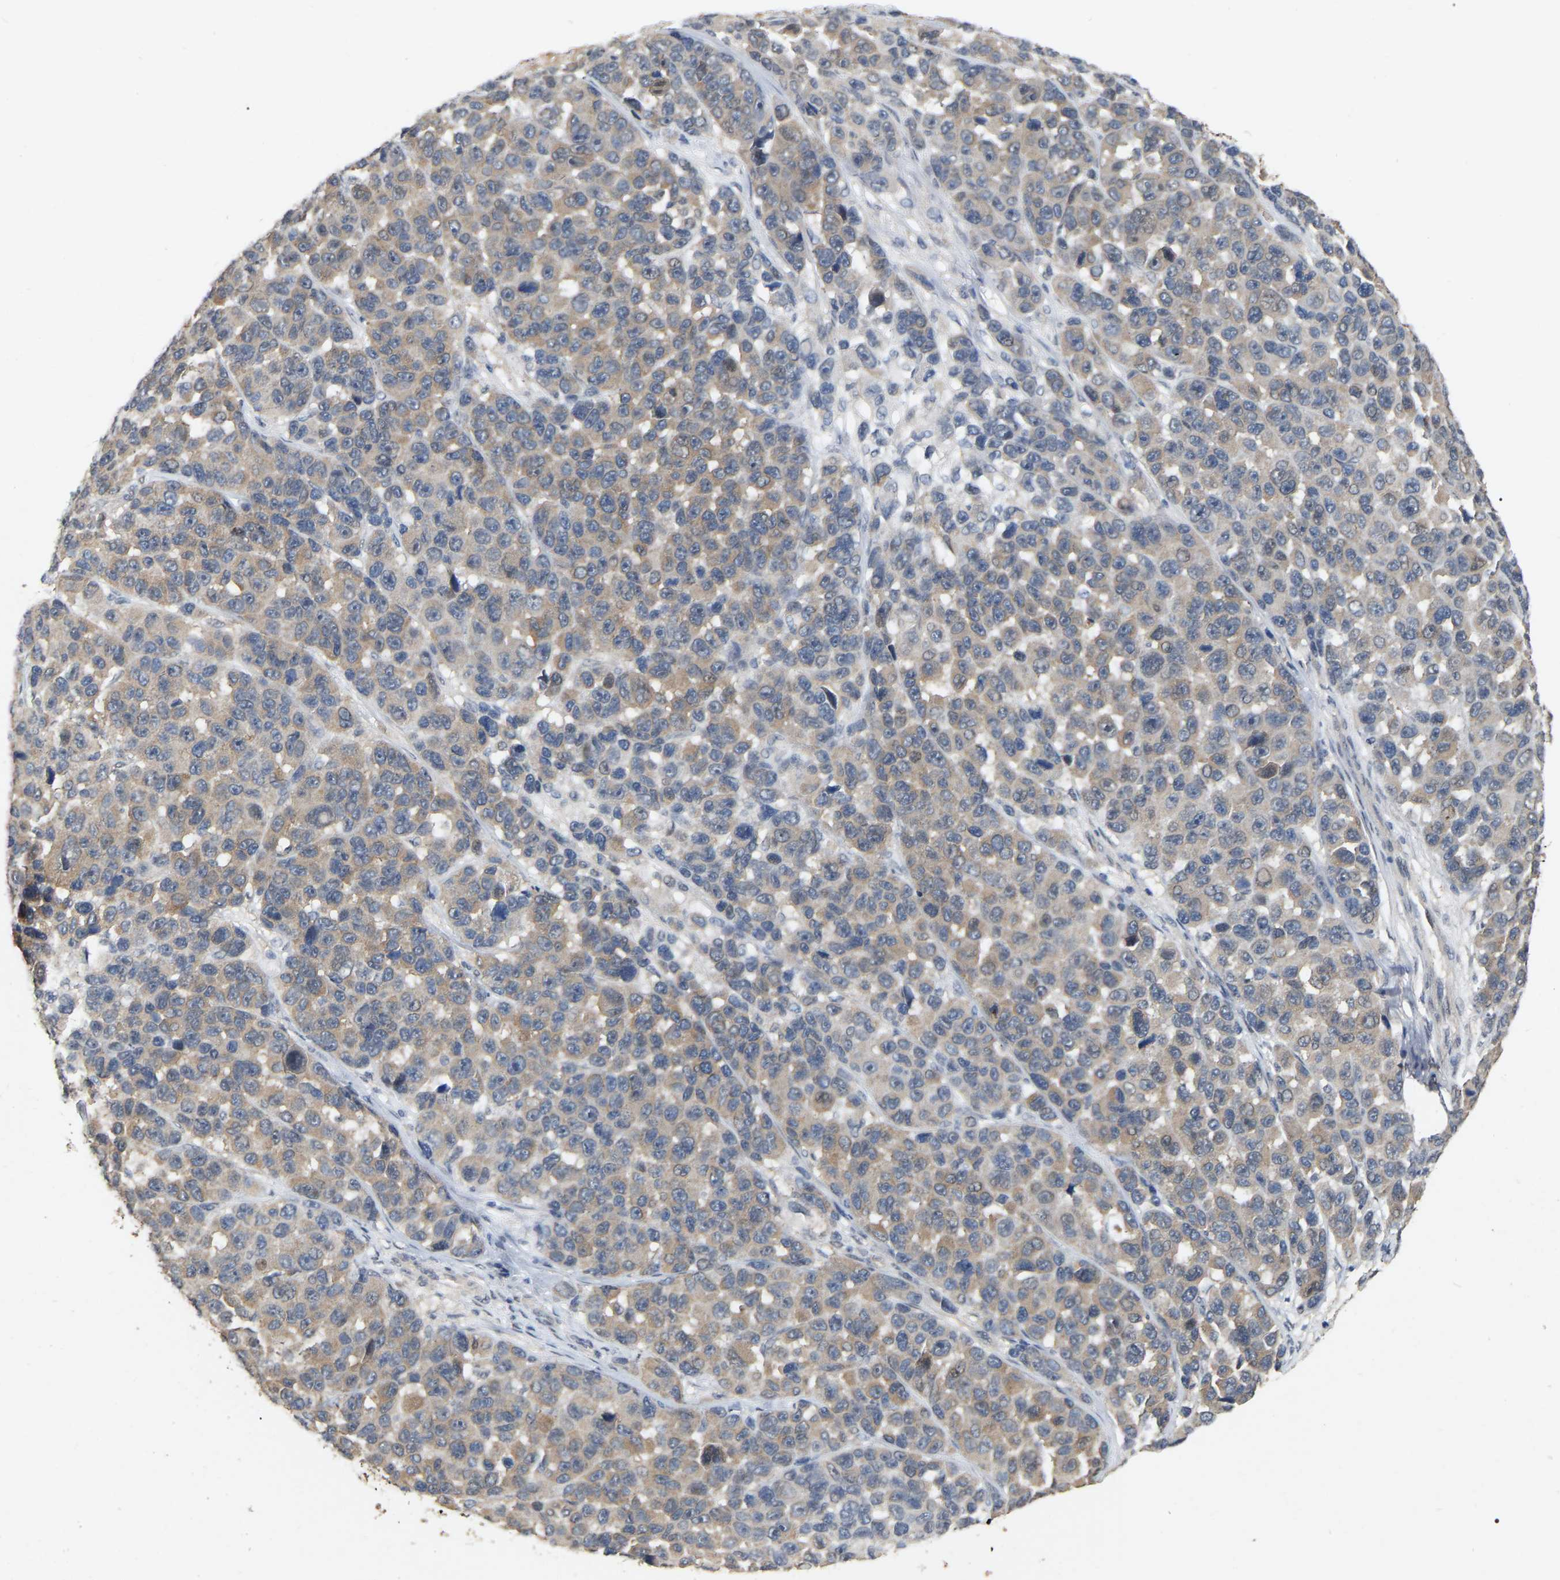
{"staining": {"intensity": "weak", "quantity": "25%-75%", "location": "cytoplasmic/membranous"}, "tissue": "melanoma", "cell_type": "Tumor cells", "image_type": "cancer", "snomed": [{"axis": "morphology", "description": "Malignant melanoma, NOS"}, {"axis": "topography", "description": "Skin"}], "caption": "Immunohistochemical staining of malignant melanoma demonstrates low levels of weak cytoplasmic/membranous positivity in about 25%-75% of tumor cells.", "gene": "RUVBL1", "patient": {"sex": "male", "age": 53}}